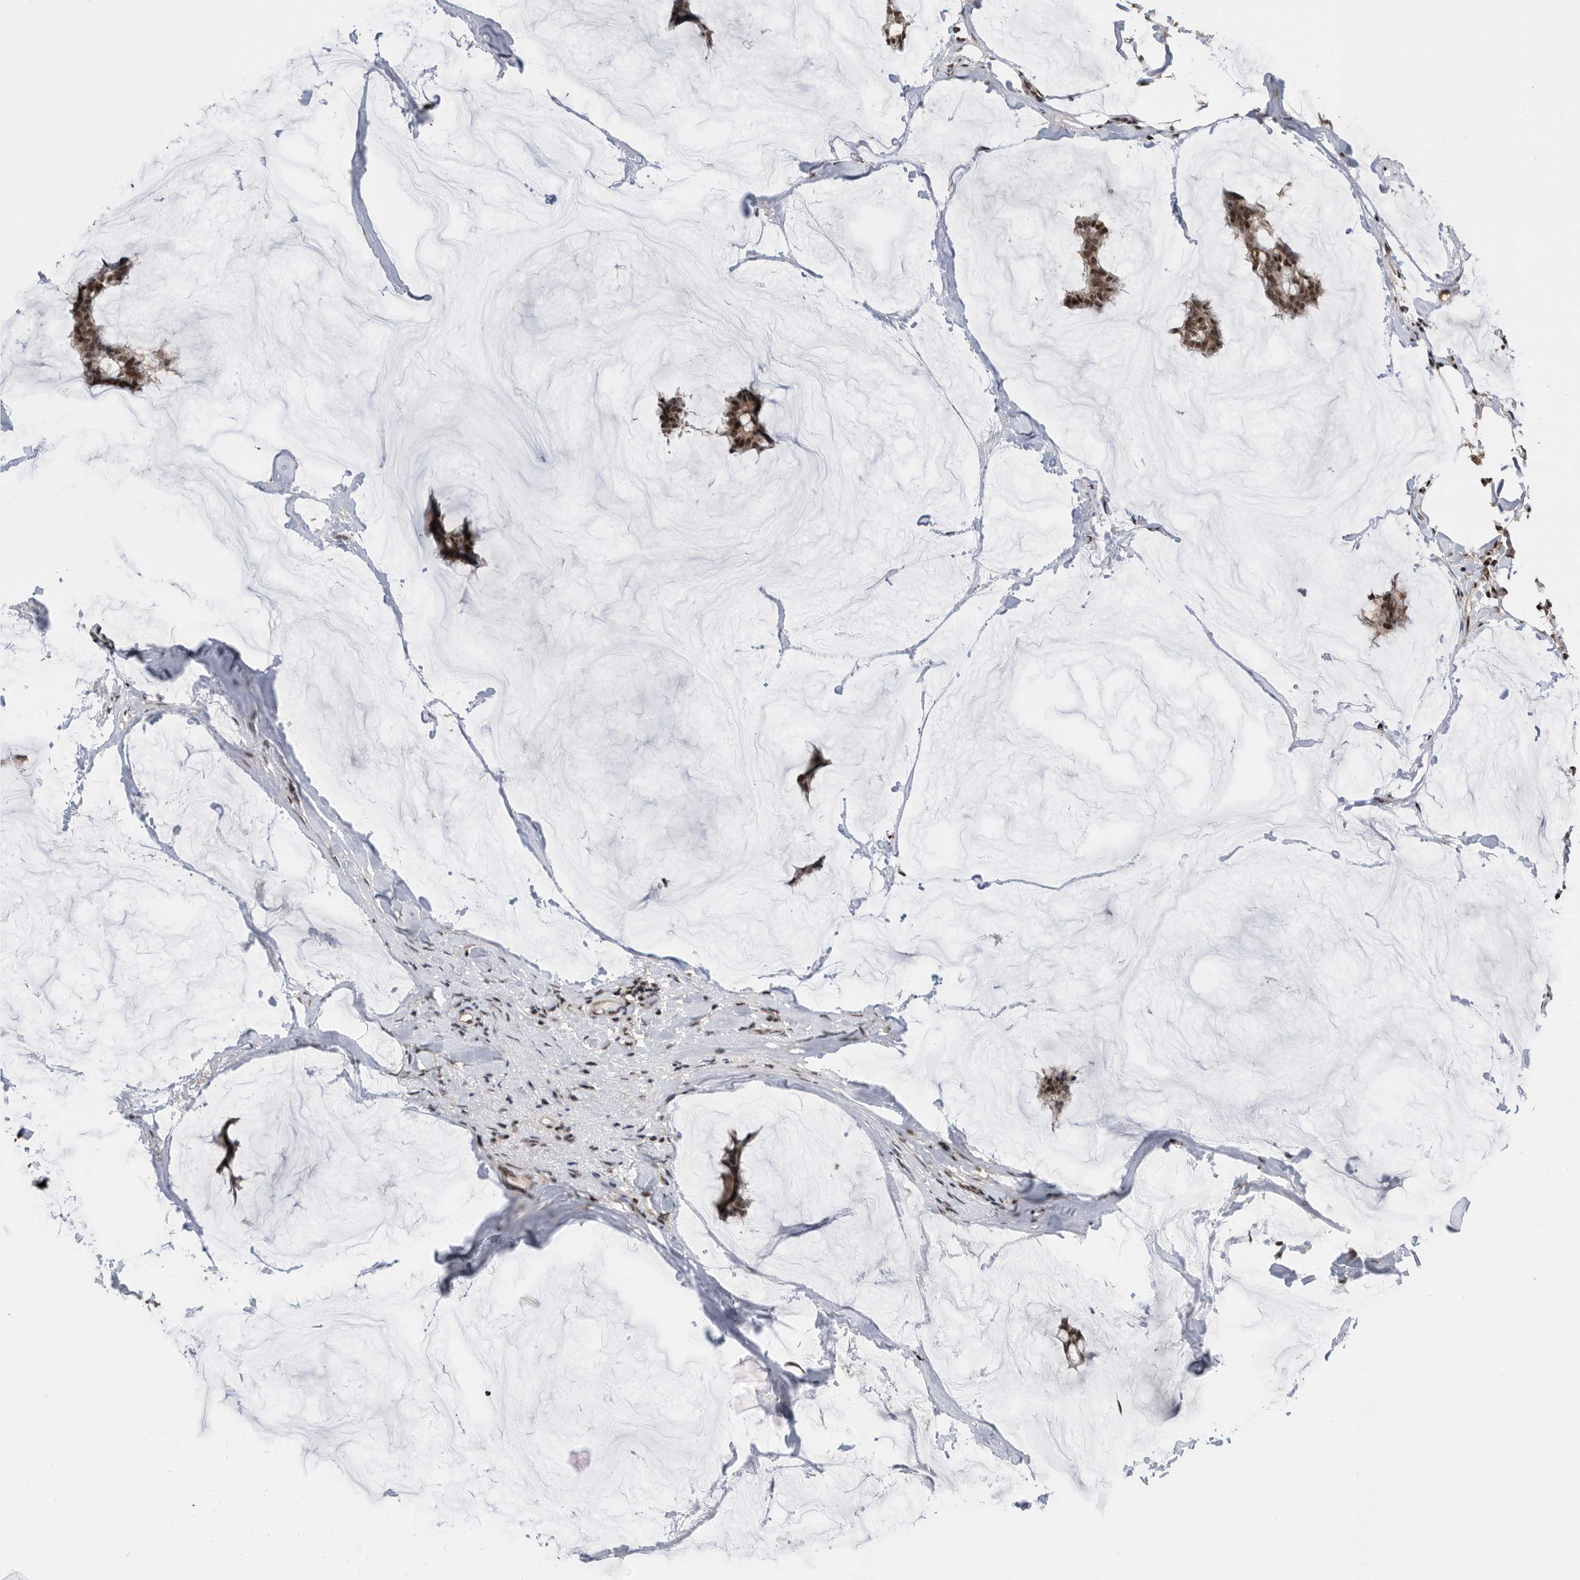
{"staining": {"intensity": "moderate", "quantity": ">75%", "location": "nuclear"}, "tissue": "breast cancer", "cell_type": "Tumor cells", "image_type": "cancer", "snomed": [{"axis": "morphology", "description": "Duct carcinoma"}, {"axis": "topography", "description": "Breast"}], "caption": "There is medium levels of moderate nuclear staining in tumor cells of intraductal carcinoma (breast), as demonstrated by immunohistochemical staining (brown color).", "gene": "SNRNP48", "patient": {"sex": "female", "age": 93}}